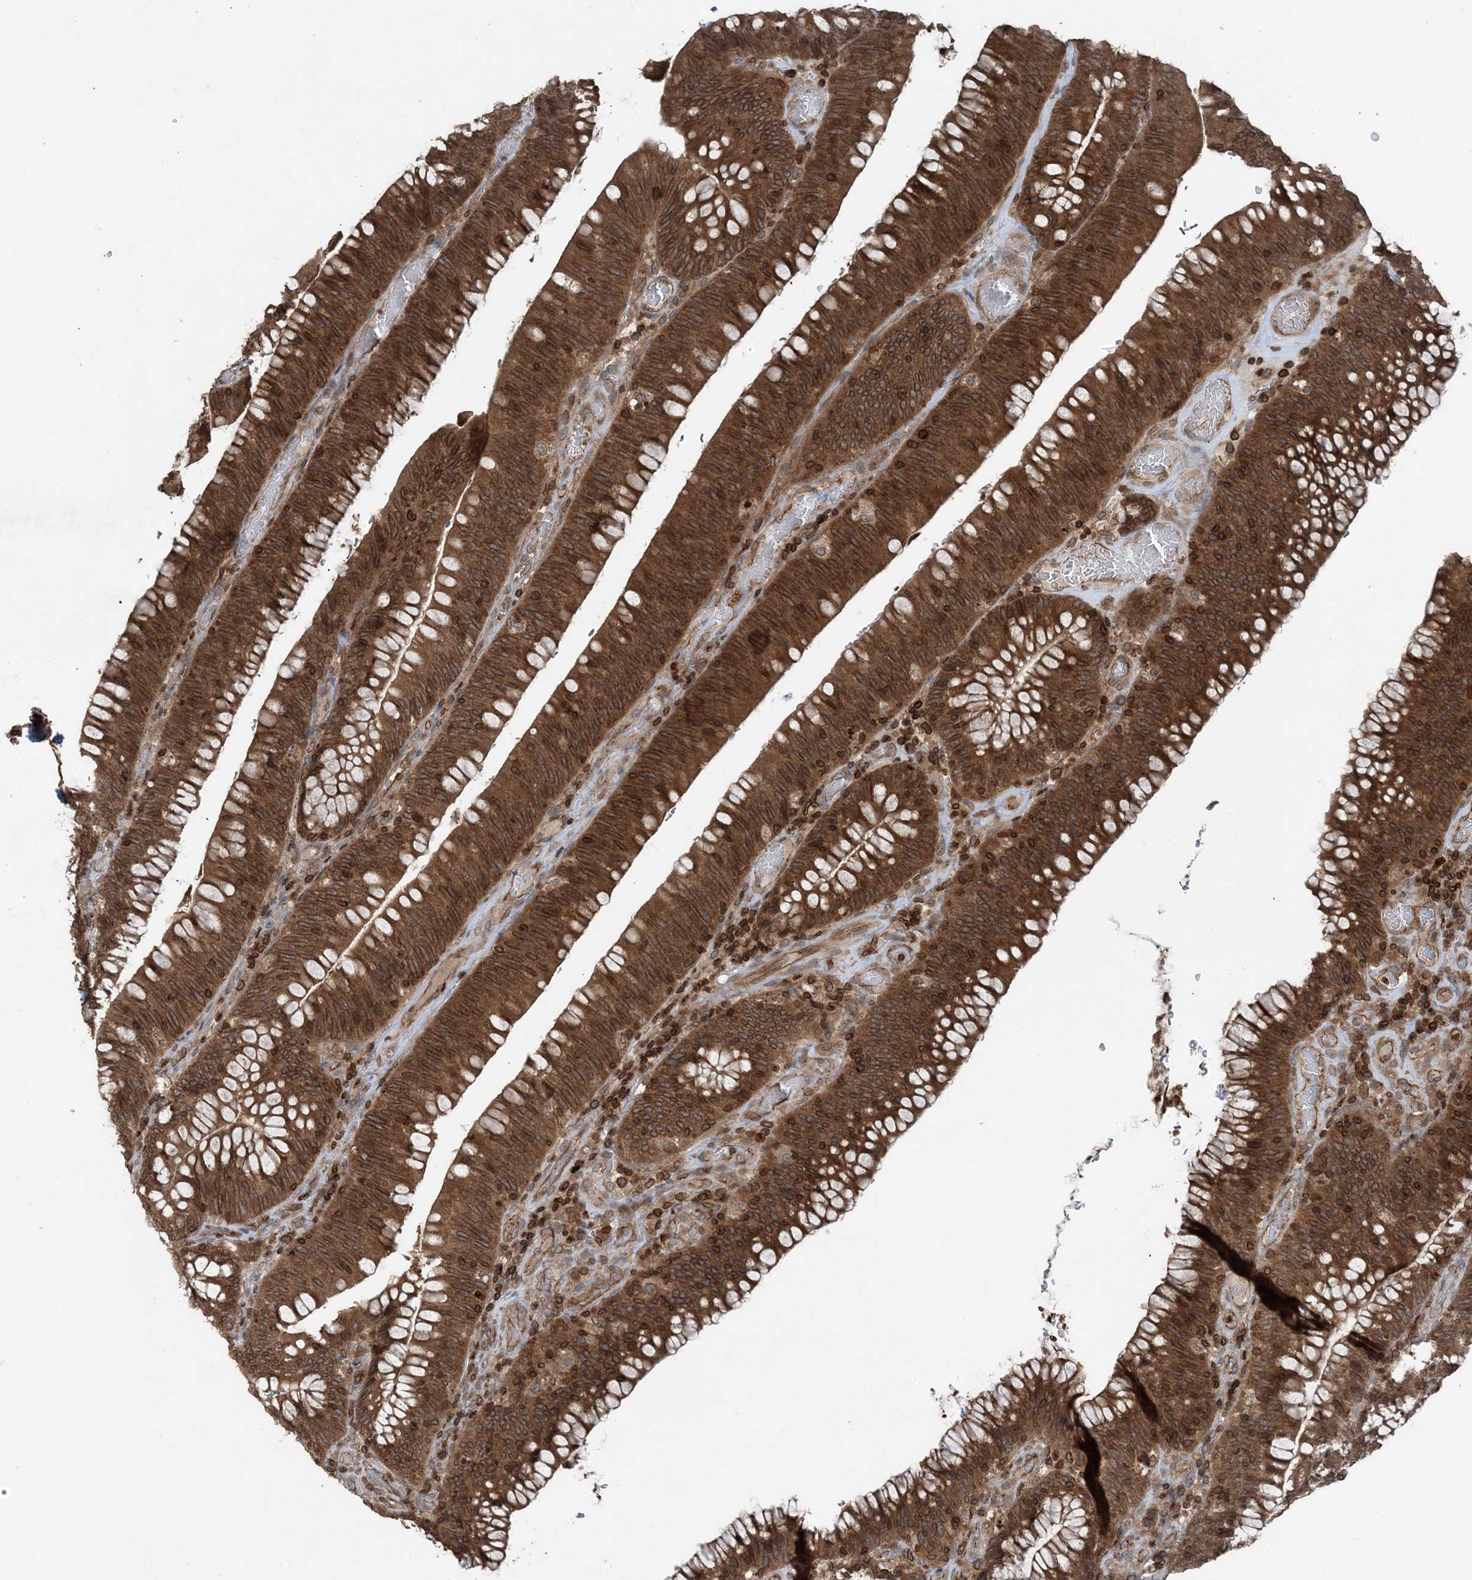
{"staining": {"intensity": "strong", "quantity": ">75%", "location": "cytoplasmic/membranous,nuclear"}, "tissue": "colorectal cancer", "cell_type": "Tumor cells", "image_type": "cancer", "snomed": [{"axis": "morphology", "description": "Normal tissue, NOS"}, {"axis": "topography", "description": "Colon"}], "caption": "Colorectal cancer tissue reveals strong cytoplasmic/membranous and nuclear staining in approximately >75% of tumor cells, visualized by immunohistochemistry.", "gene": "ZFAND2B", "patient": {"sex": "female", "age": 82}}